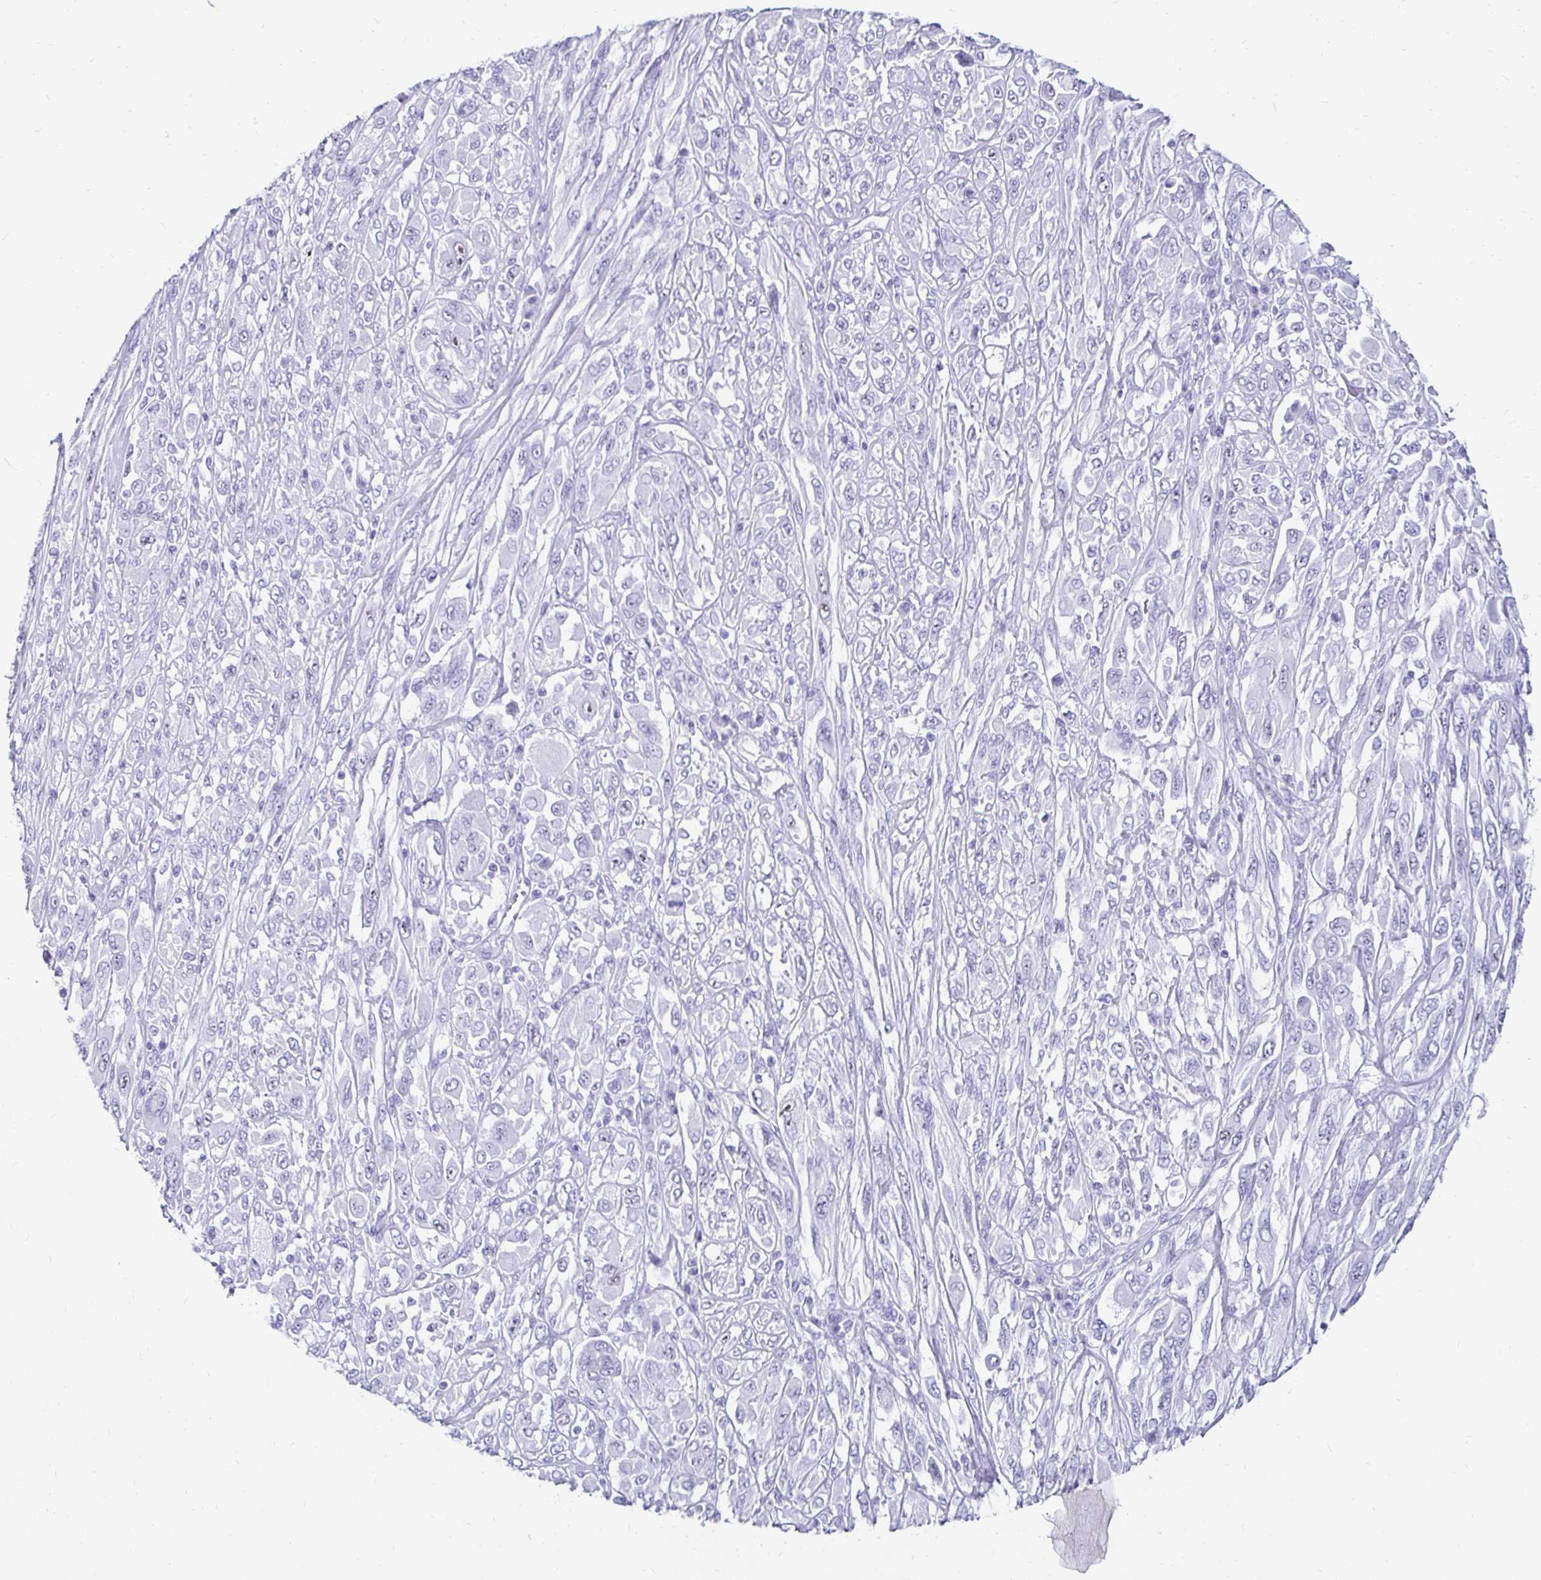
{"staining": {"intensity": "negative", "quantity": "none", "location": "none"}, "tissue": "melanoma", "cell_type": "Tumor cells", "image_type": "cancer", "snomed": [{"axis": "morphology", "description": "Malignant melanoma, NOS"}, {"axis": "topography", "description": "Skin"}], "caption": "Tumor cells are negative for protein expression in human malignant melanoma.", "gene": "CST6", "patient": {"sex": "female", "age": 91}}